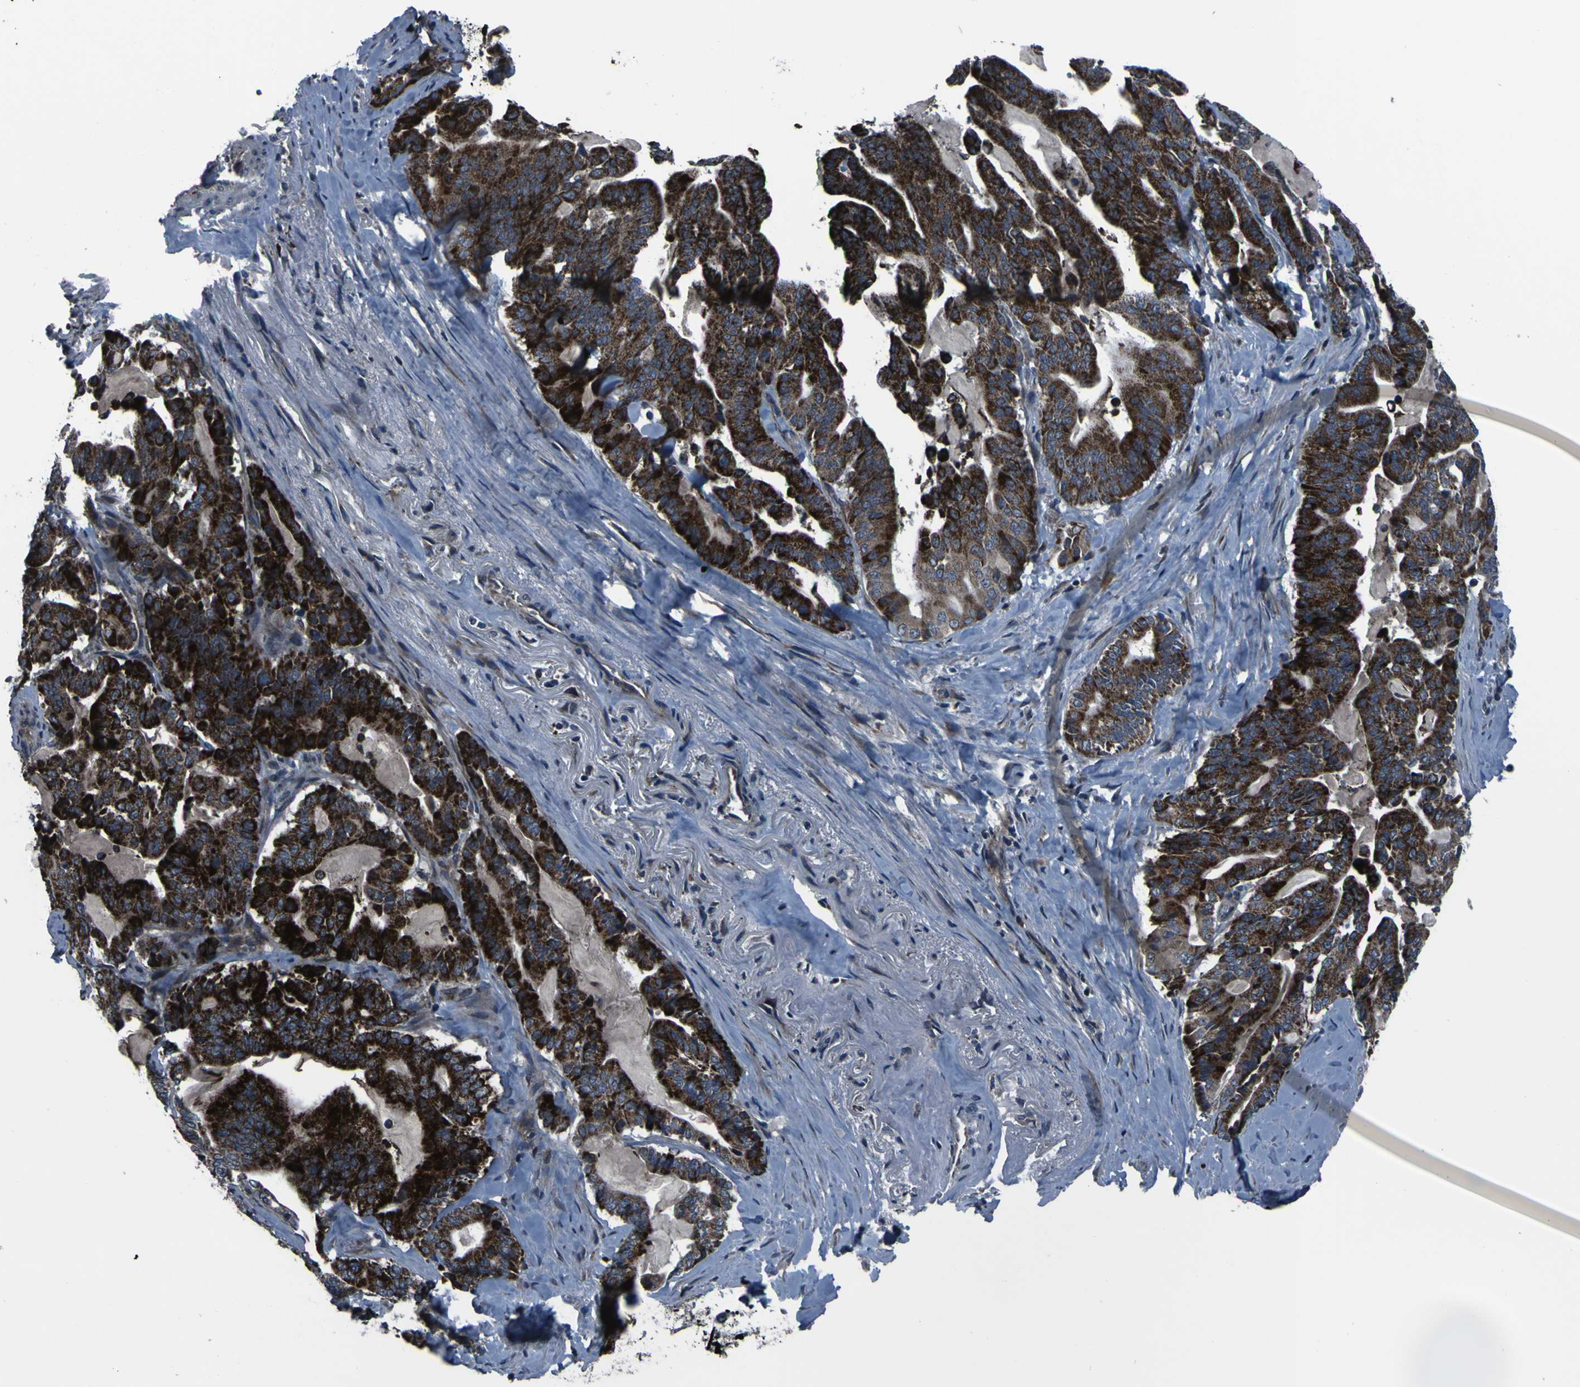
{"staining": {"intensity": "strong", "quantity": ">75%", "location": "cytoplasmic/membranous"}, "tissue": "pancreatic cancer", "cell_type": "Tumor cells", "image_type": "cancer", "snomed": [{"axis": "morphology", "description": "Adenocarcinoma, NOS"}, {"axis": "topography", "description": "Pancreas"}], "caption": "Approximately >75% of tumor cells in pancreatic adenocarcinoma display strong cytoplasmic/membranous protein positivity as visualized by brown immunohistochemical staining.", "gene": "OSTM1", "patient": {"sex": "male", "age": 63}}